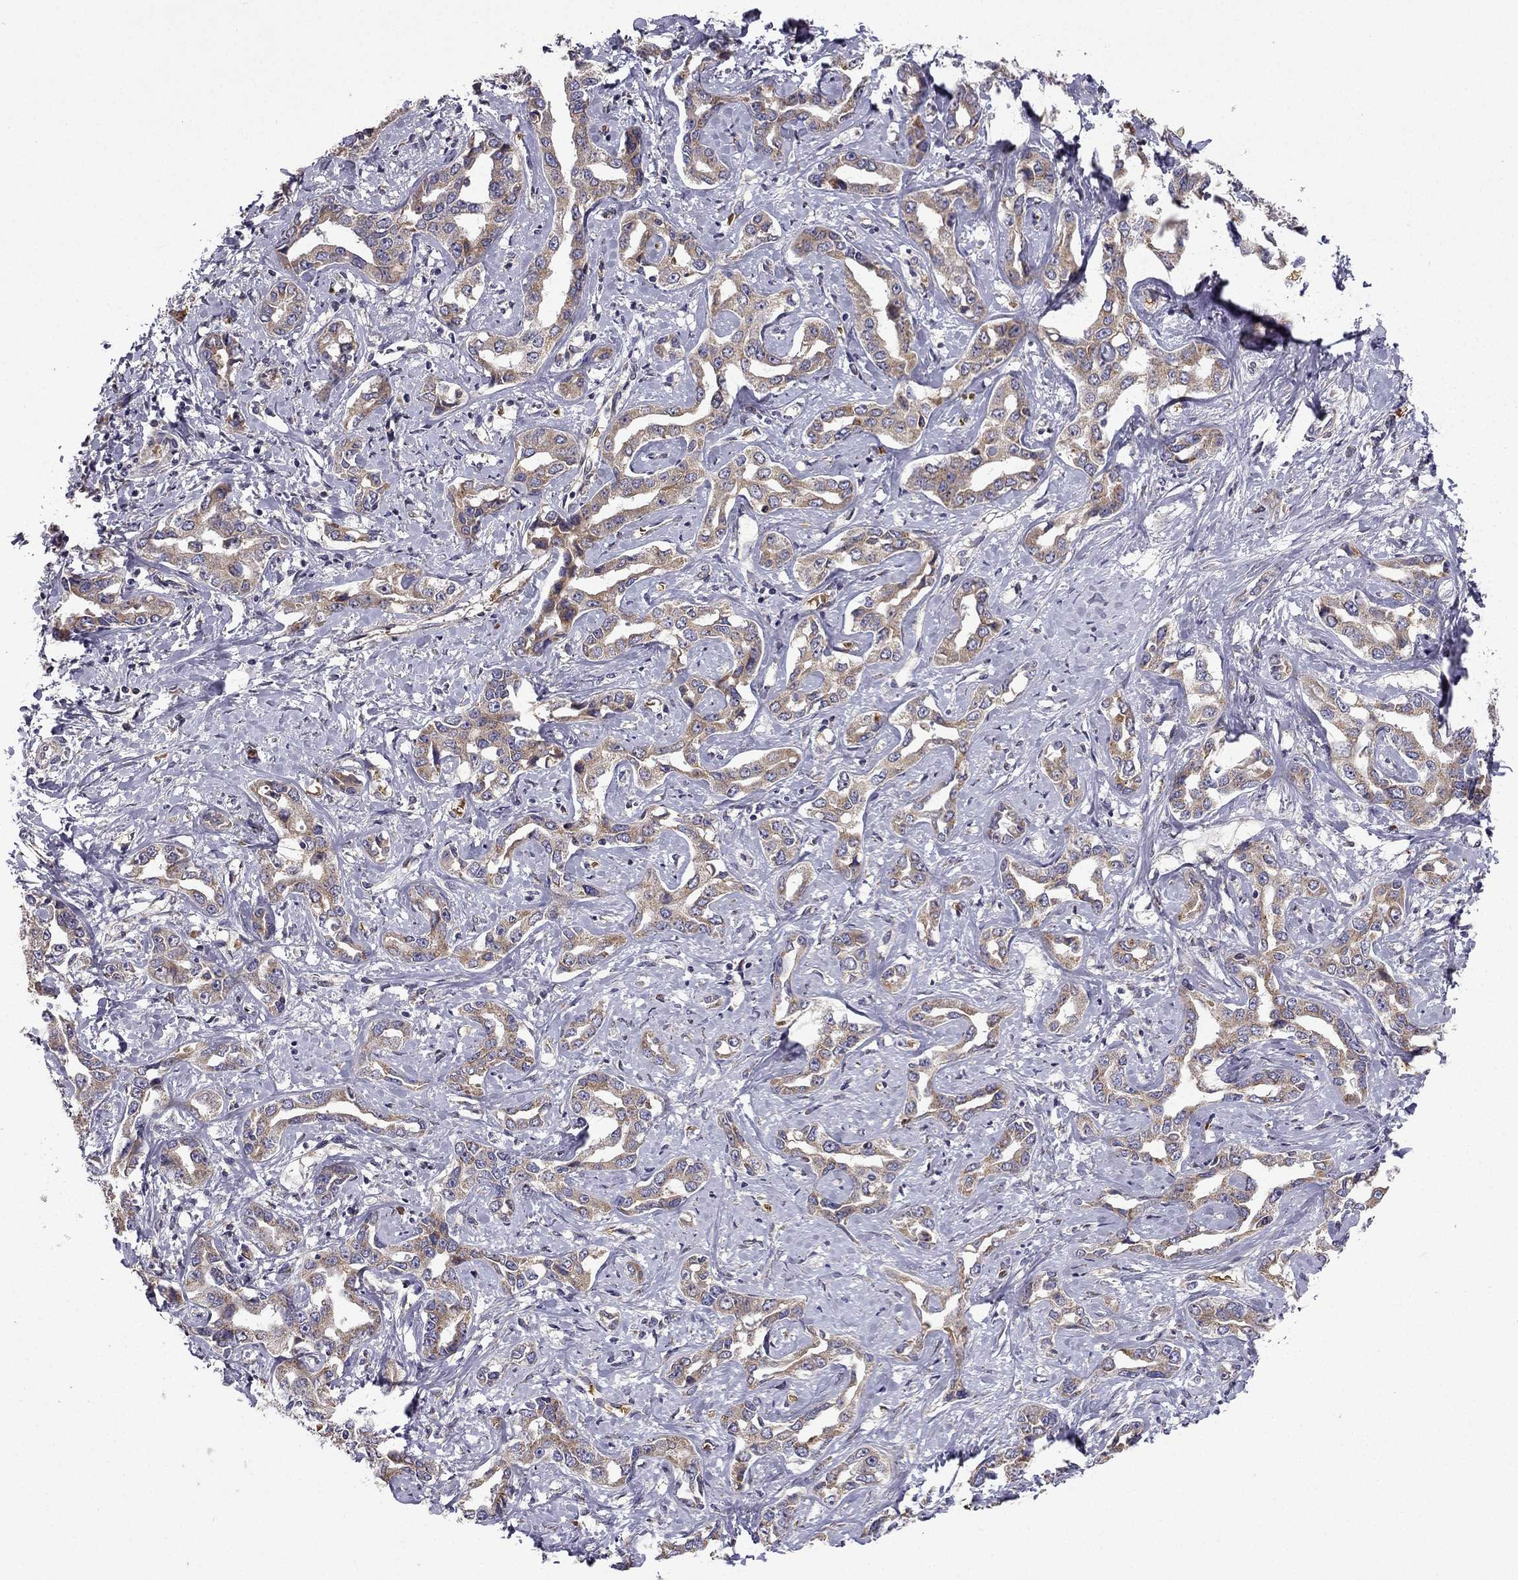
{"staining": {"intensity": "moderate", "quantity": ">75%", "location": "cytoplasmic/membranous"}, "tissue": "liver cancer", "cell_type": "Tumor cells", "image_type": "cancer", "snomed": [{"axis": "morphology", "description": "Cholangiocarcinoma"}, {"axis": "topography", "description": "Liver"}], "caption": "Liver cancer stained with DAB (3,3'-diaminobenzidine) immunohistochemistry reveals medium levels of moderate cytoplasmic/membranous positivity in approximately >75% of tumor cells.", "gene": "B4GALT7", "patient": {"sex": "male", "age": 59}}